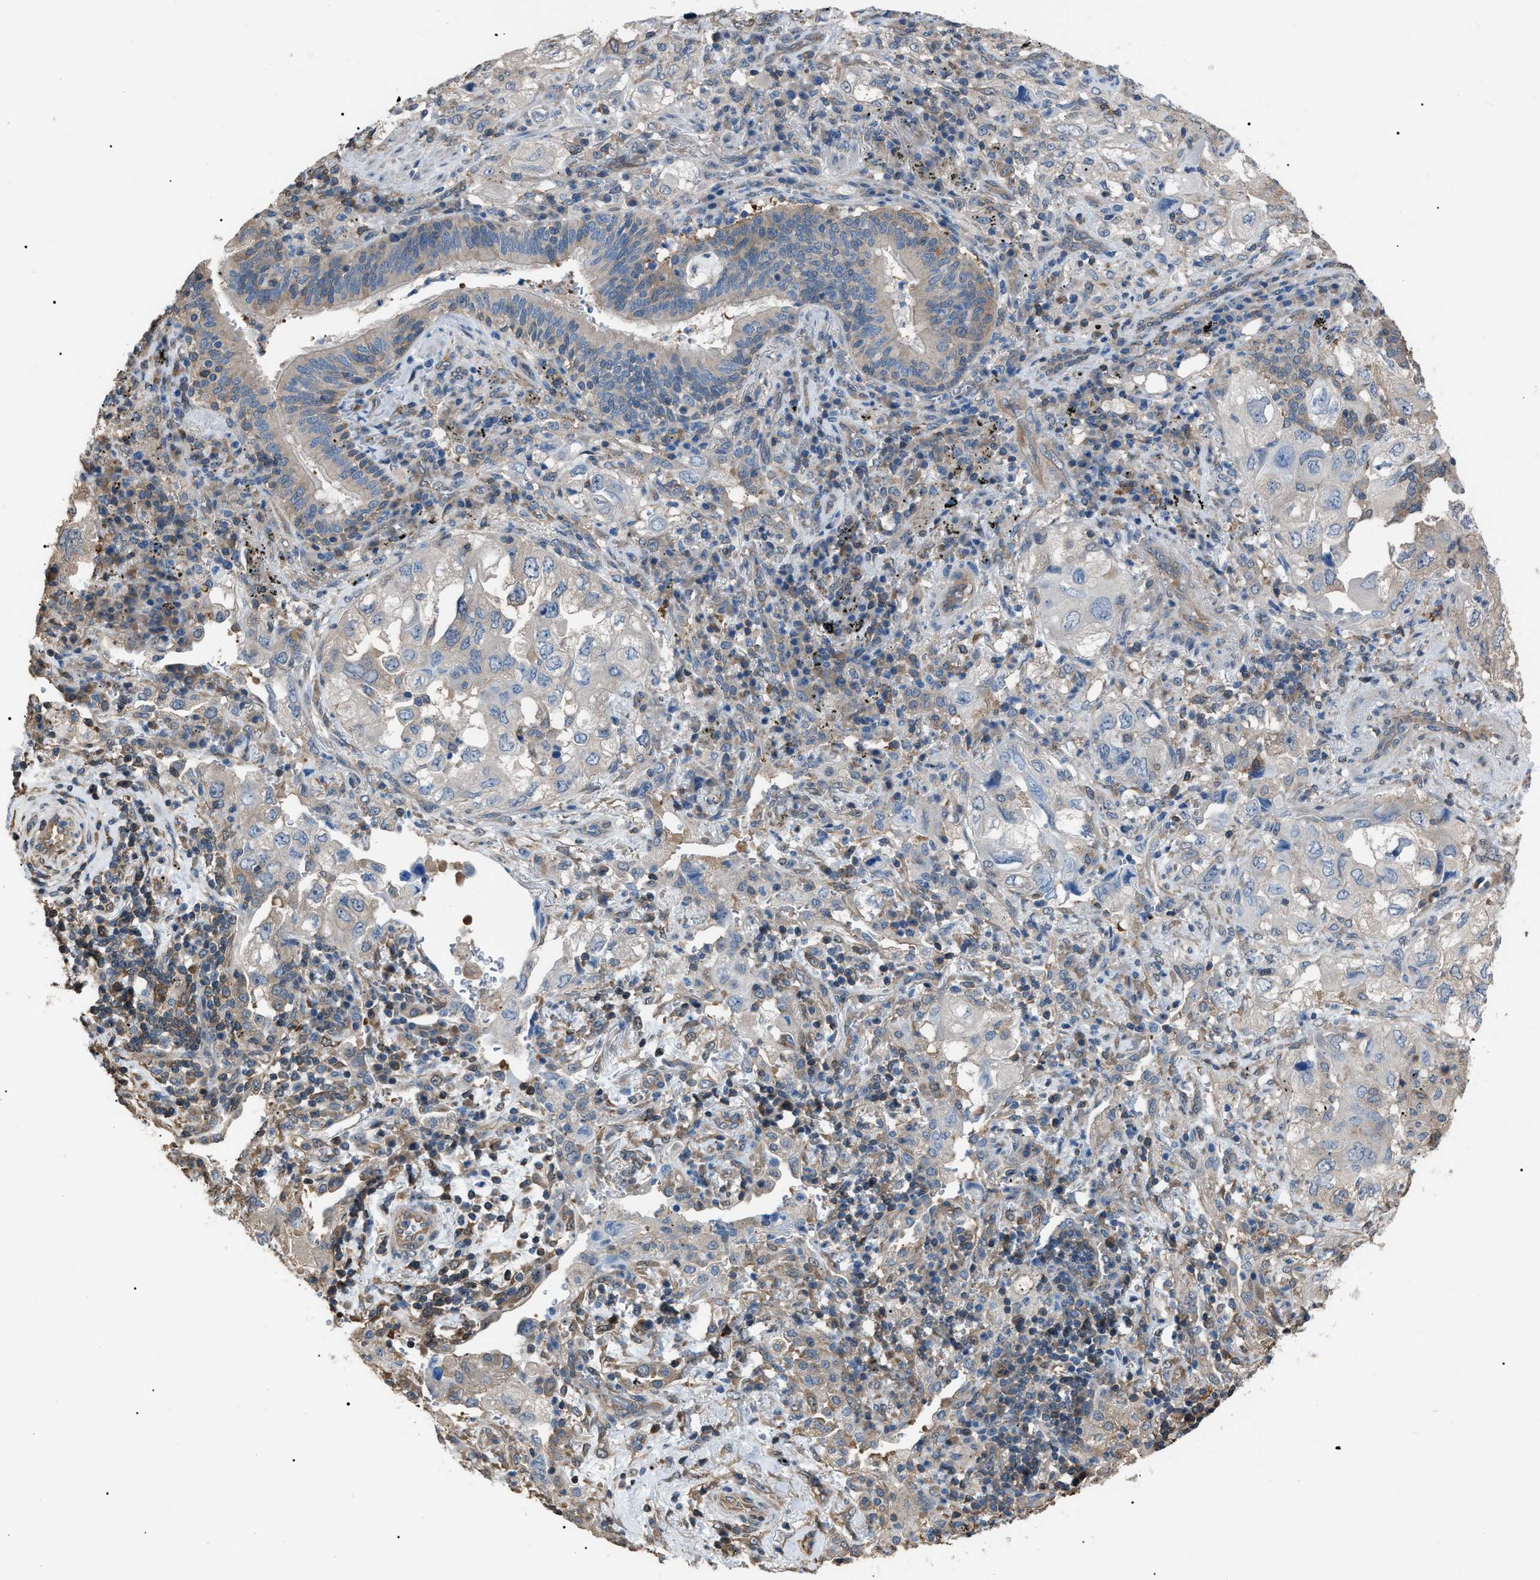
{"staining": {"intensity": "negative", "quantity": "none", "location": "none"}, "tissue": "lung cancer", "cell_type": "Tumor cells", "image_type": "cancer", "snomed": [{"axis": "morphology", "description": "Adenocarcinoma, NOS"}, {"axis": "topography", "description": "Lung"}], "caption": "This is an IHC histopathology image of adenocarcinoma (lung). There is no staining in tumor cells.", "gene": "PDCD5", "patient": {"sex": "male", "age": 64}}